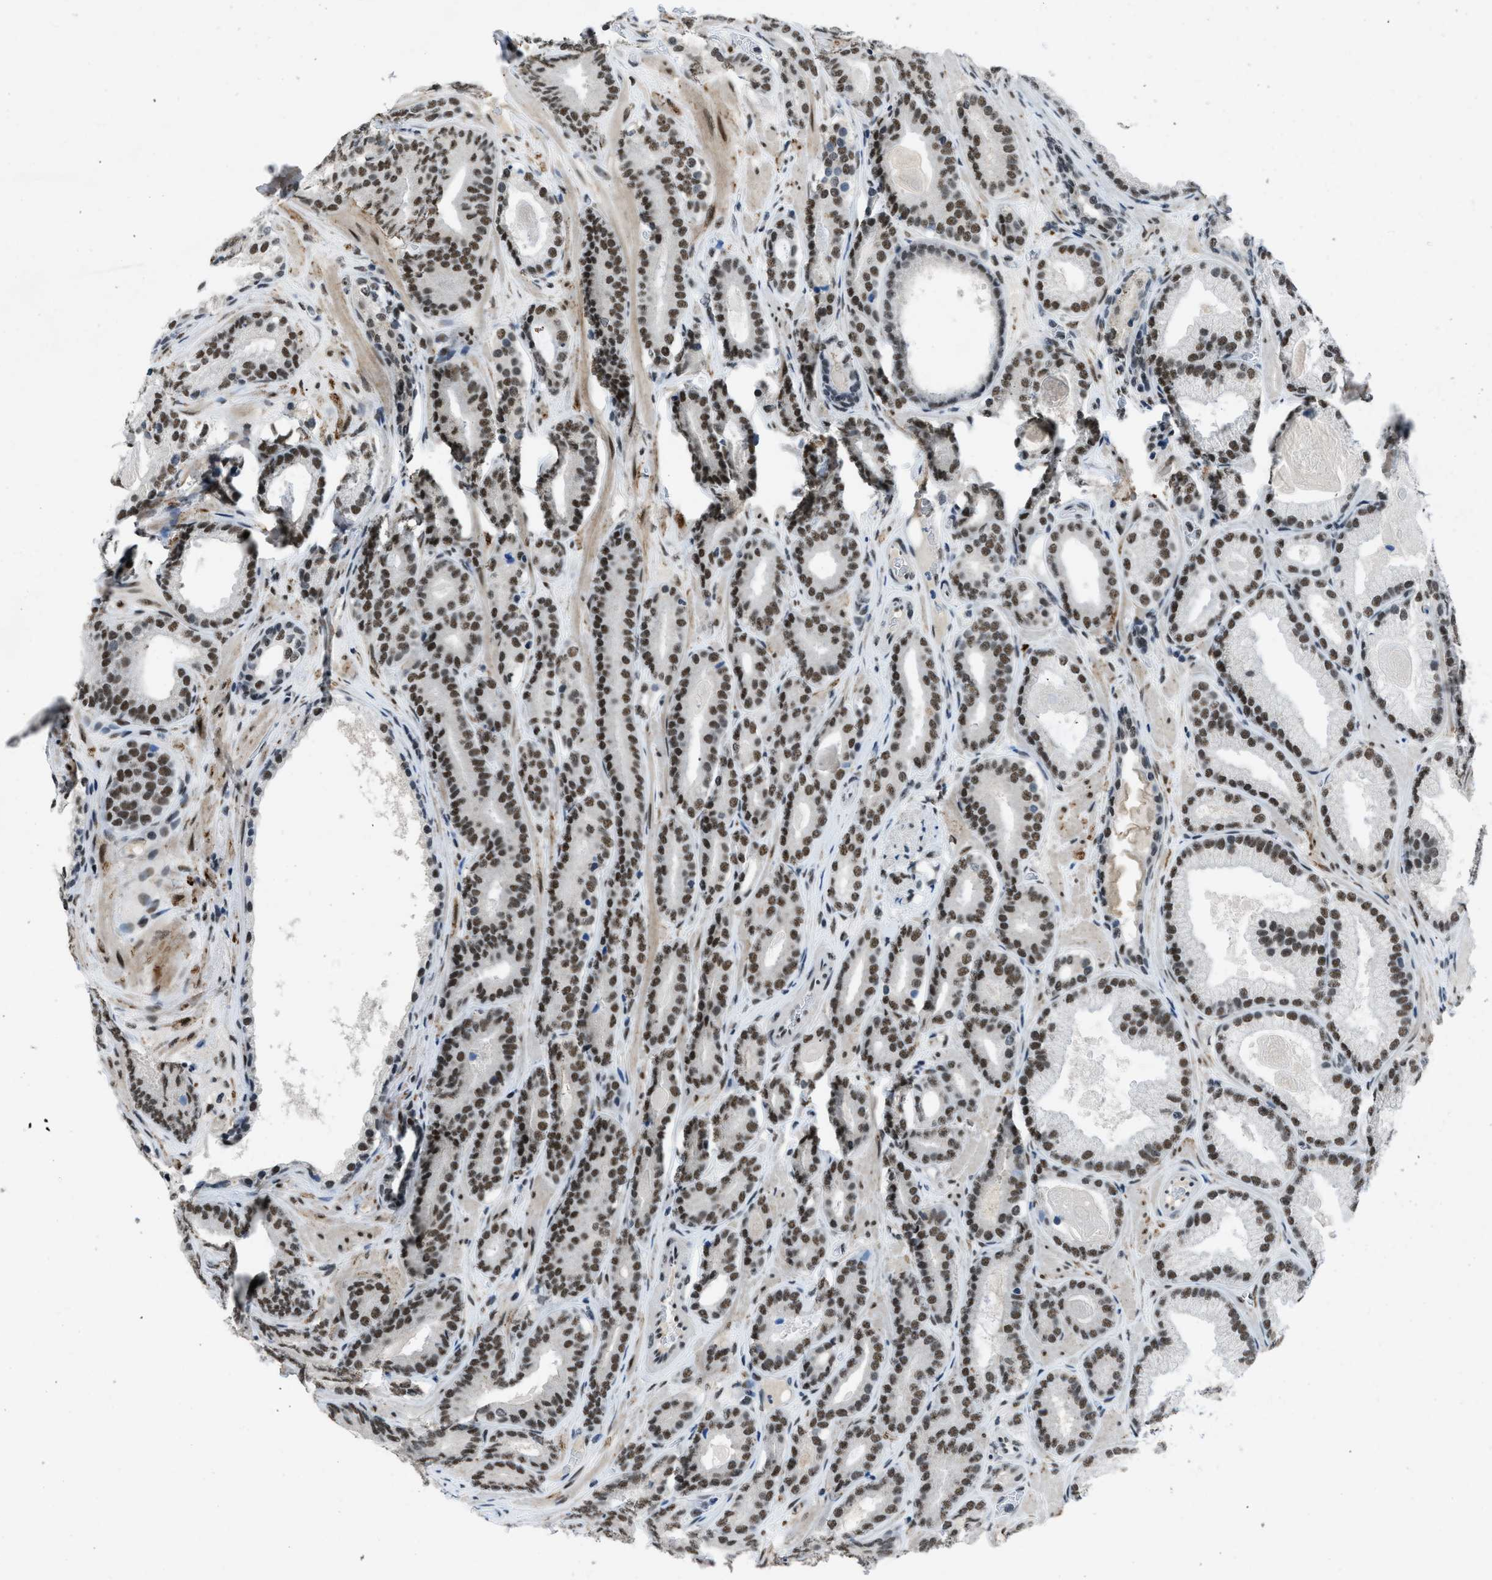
{"staining": {"intensity": "strong", "quantity": ">75%", "location": "nuclear"}, "tissue": "prostate cancer", "cell_type": "Tumor cells", "image_type": "cancer", "snomed": [{"axis": "morphology", "description": "Adenocarcinoma, High grade"}, {"axis": "topography", "description": "Prostate"}], "caption": "Prostate high-grade adenocarcinoma stained for a protein (brown) reveals strong nuclear positive positivity in approximately >75% of tumor cells.", "gene": "GATAD2B", "patient": {"sex": "male", "age": 60}}